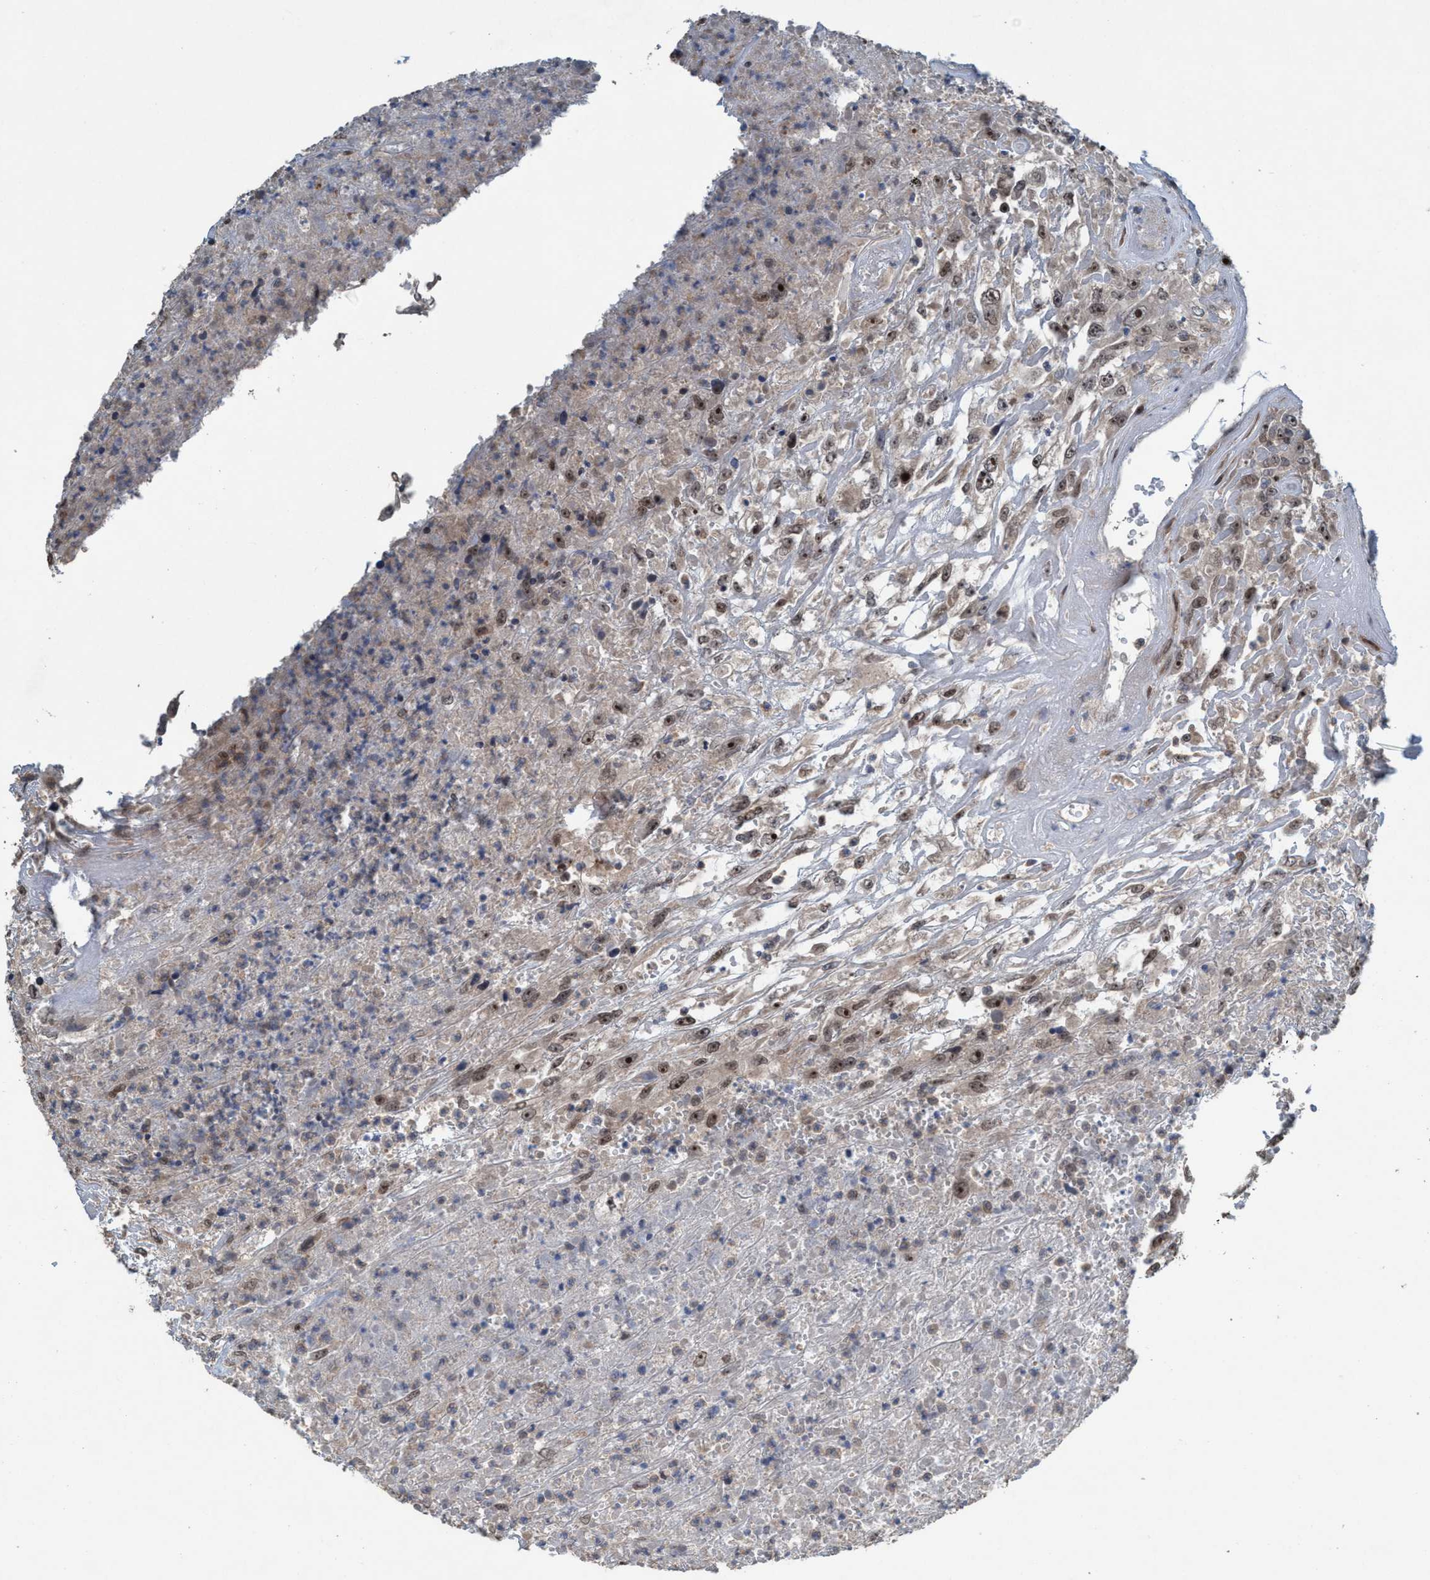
{"staining": {"intensity": "moderate", "quantity": "25%-75%", "location": "nuclear"}, "tissue": "urothelial cancer", "cell_type": "Tumor cells", "image_type": "cancer", "snomed": [{"axis": "morphology", "description": "Urothelial carcinoma, High grade"}, {"axis": "topography", "description": "Urinary bladder"}], "caption": "Brown immunohistochemical staining in urothelial cancer demonstrates moderate nuclear positivity in approximately 25%-75% of tumor cells.", "gene": "NISCH", "patient": {"sex": "male", "age": 46}}